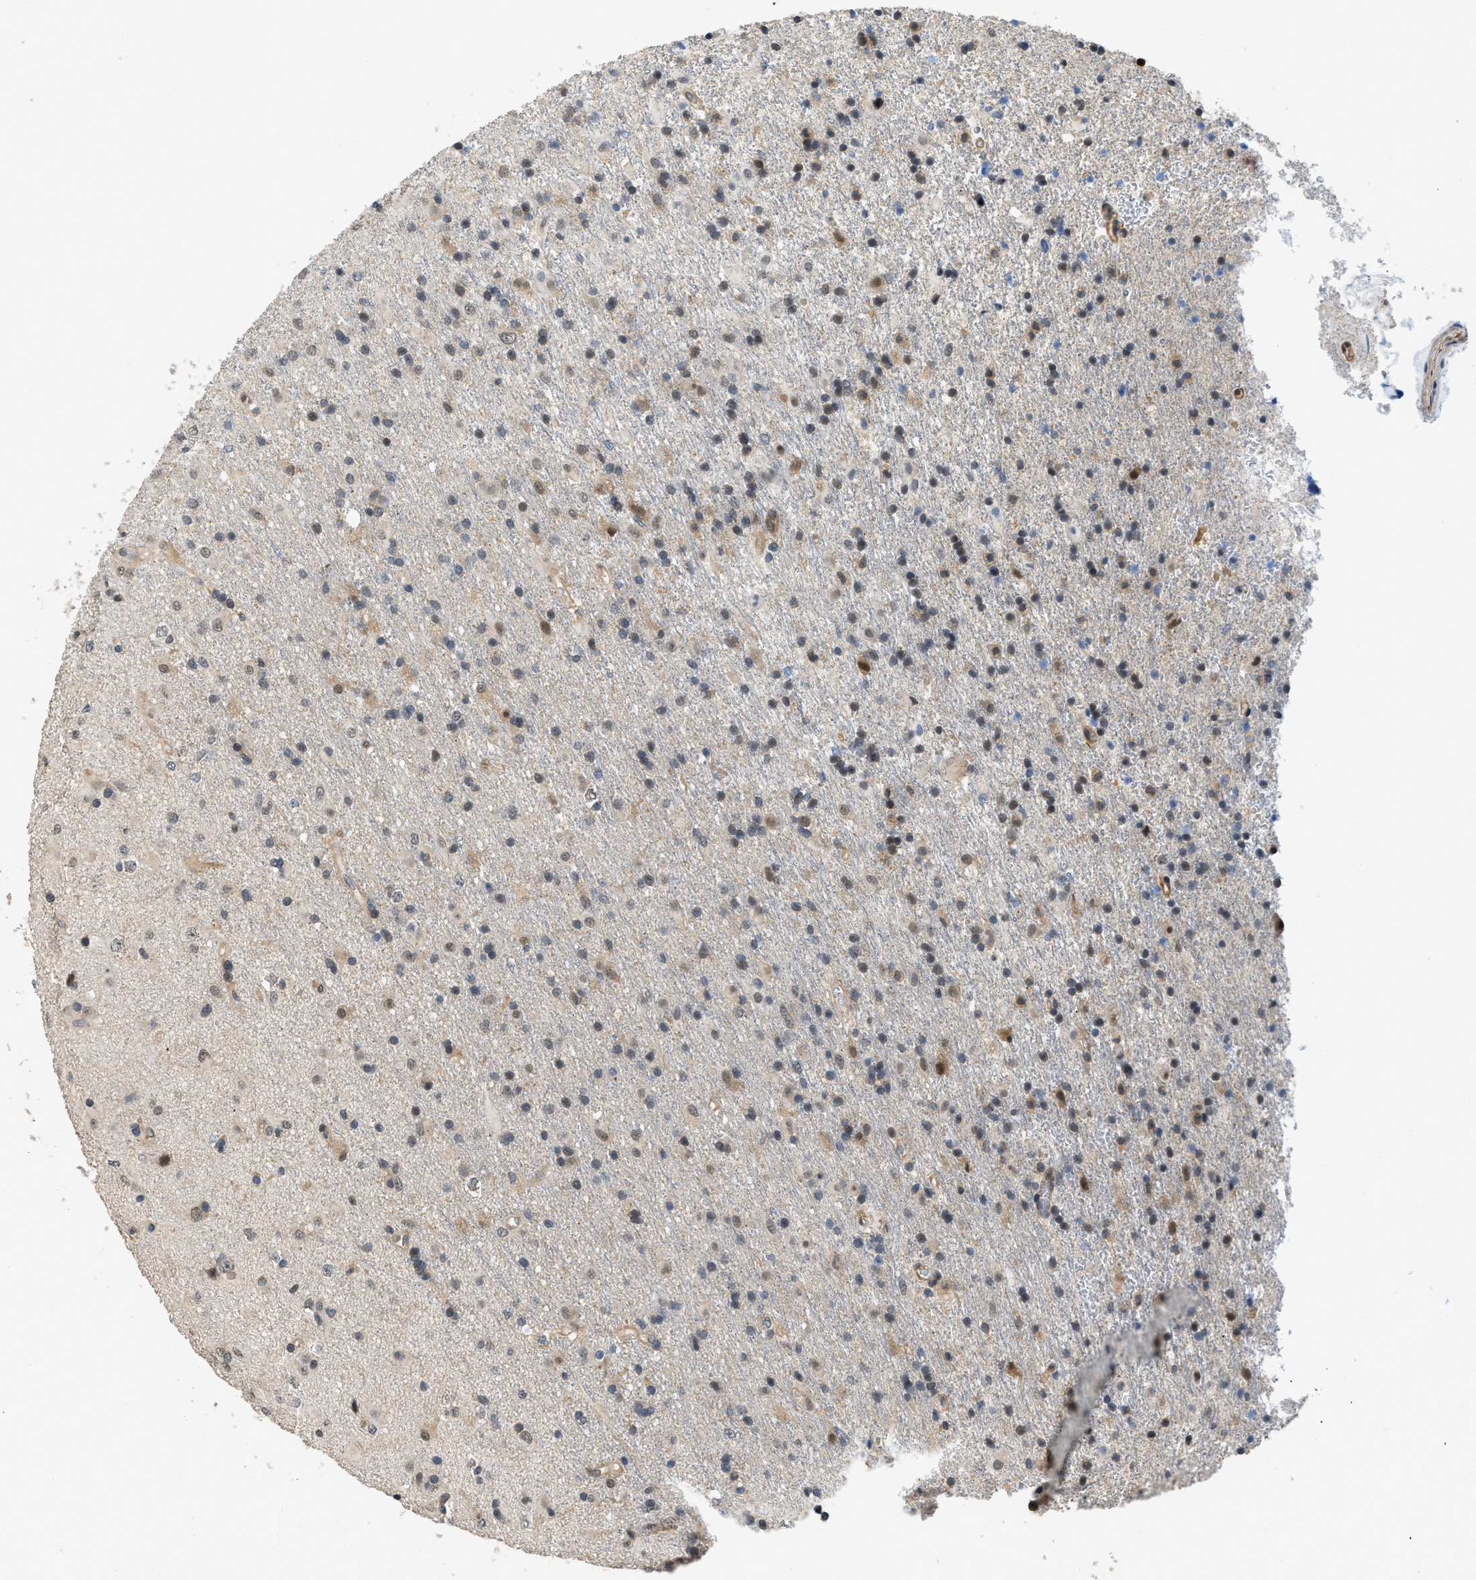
{"staining": {"intensity": "negative", "quantity": "none", "location": "none"}, "tissue": "glioma", "cell_type": "Tumor cells", "image_type": "cancer", "snomed": [{"axis": "morphology", "description": "Glioma, malignant, Low grade"}, {"axis": "topography", "description": "Brain"}], "caption": "Glioma stained for a protein using immunohistochemistry (IHC) exhibits no staining tumor cells.", "gene": "TES", "patient": {"sex": "male", "age": 65}}